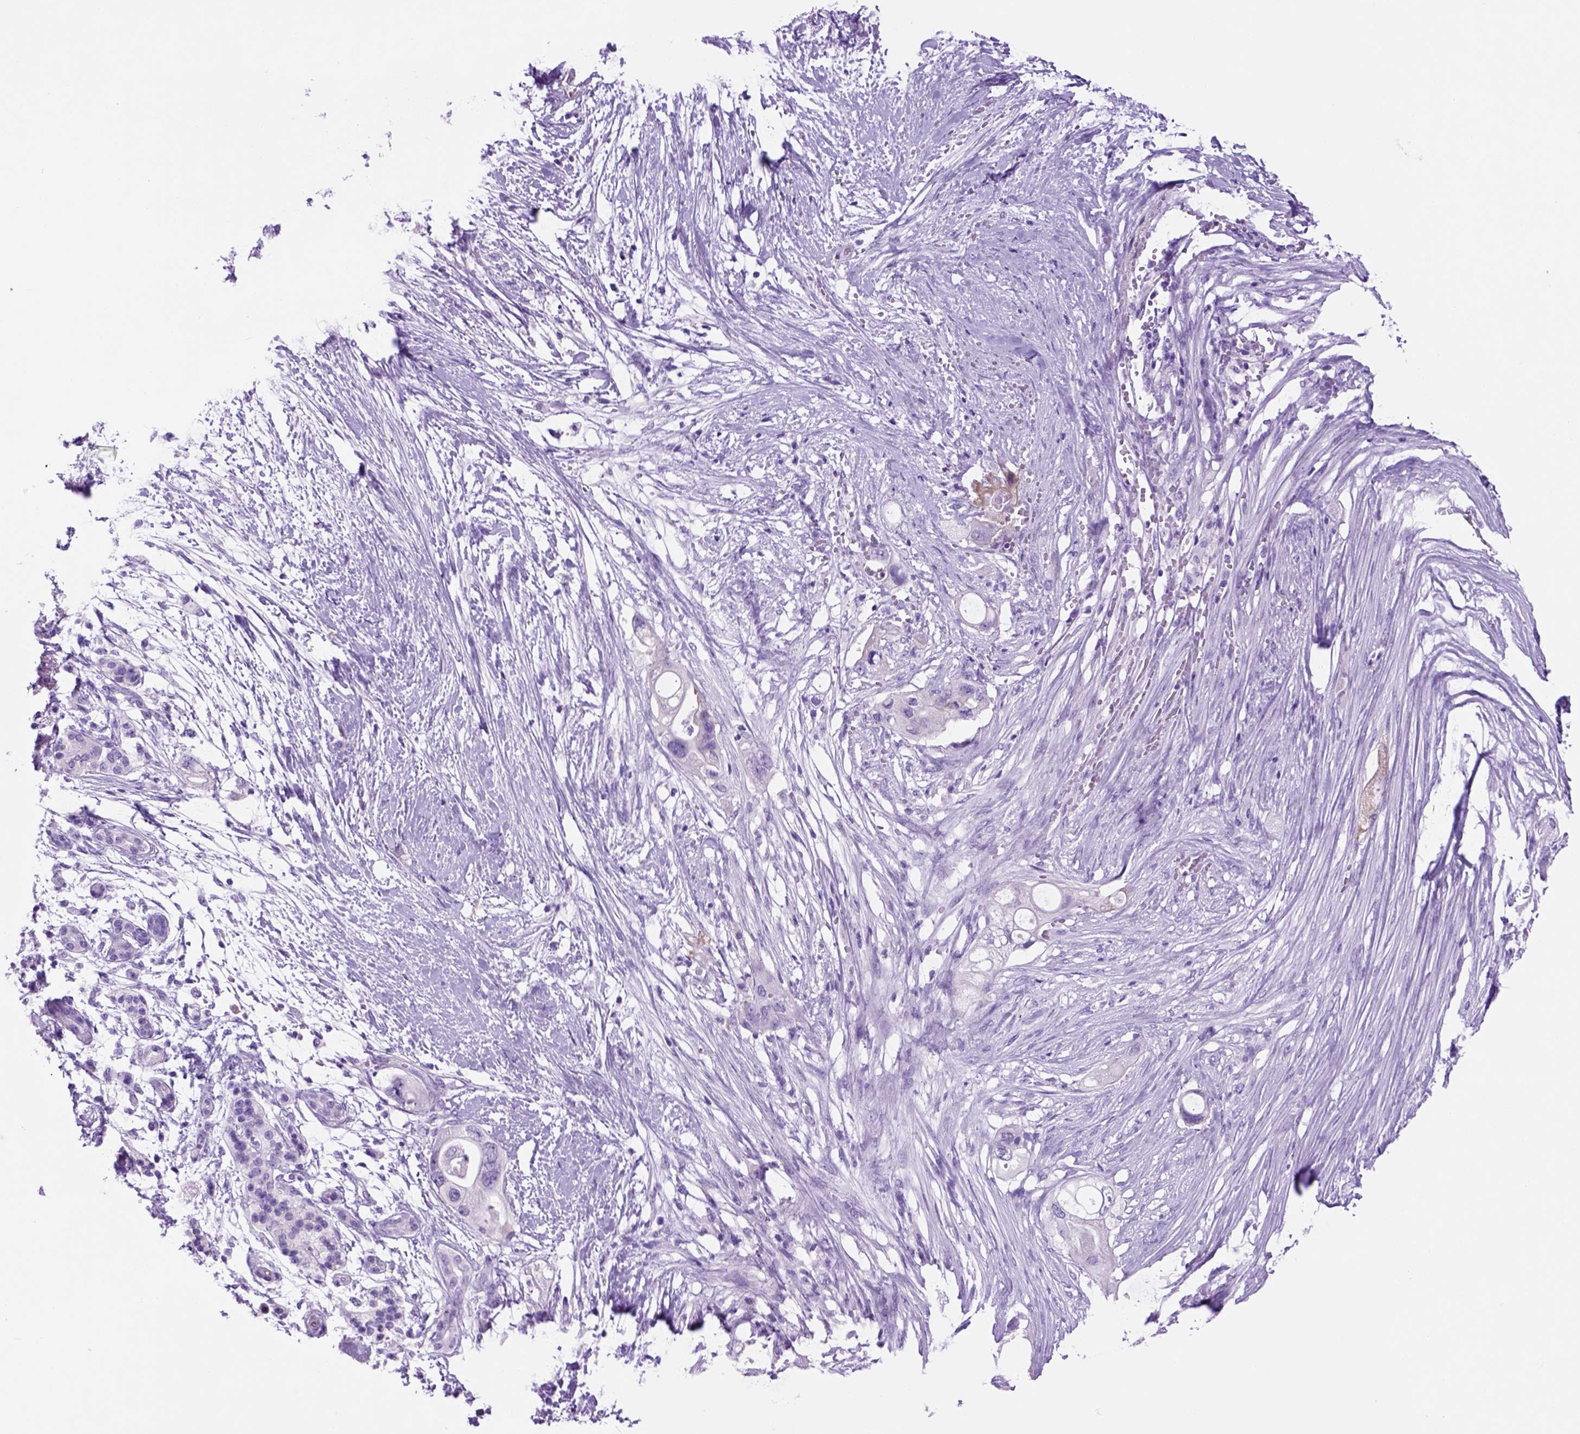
{"staining": {"intensity": "negative", "quantity": "none", "location": "none"}, "tissue": "pancreatic cancer", "cell_type": "Tumor cells", "image_type": "cancer", "snomed": [{"axis": "morphology", "description": "Adenocarcinoma, NOS"}, {"axis": "topography", "description": "Pancreas"}], "caption": "This is an immunohistochemistry (IHC) histopathology image of human pancreatic cancer. There is no positivity in tumor cells.", "gene": "HHIPL2", "patient": {"sex": "female", "age": 72}}